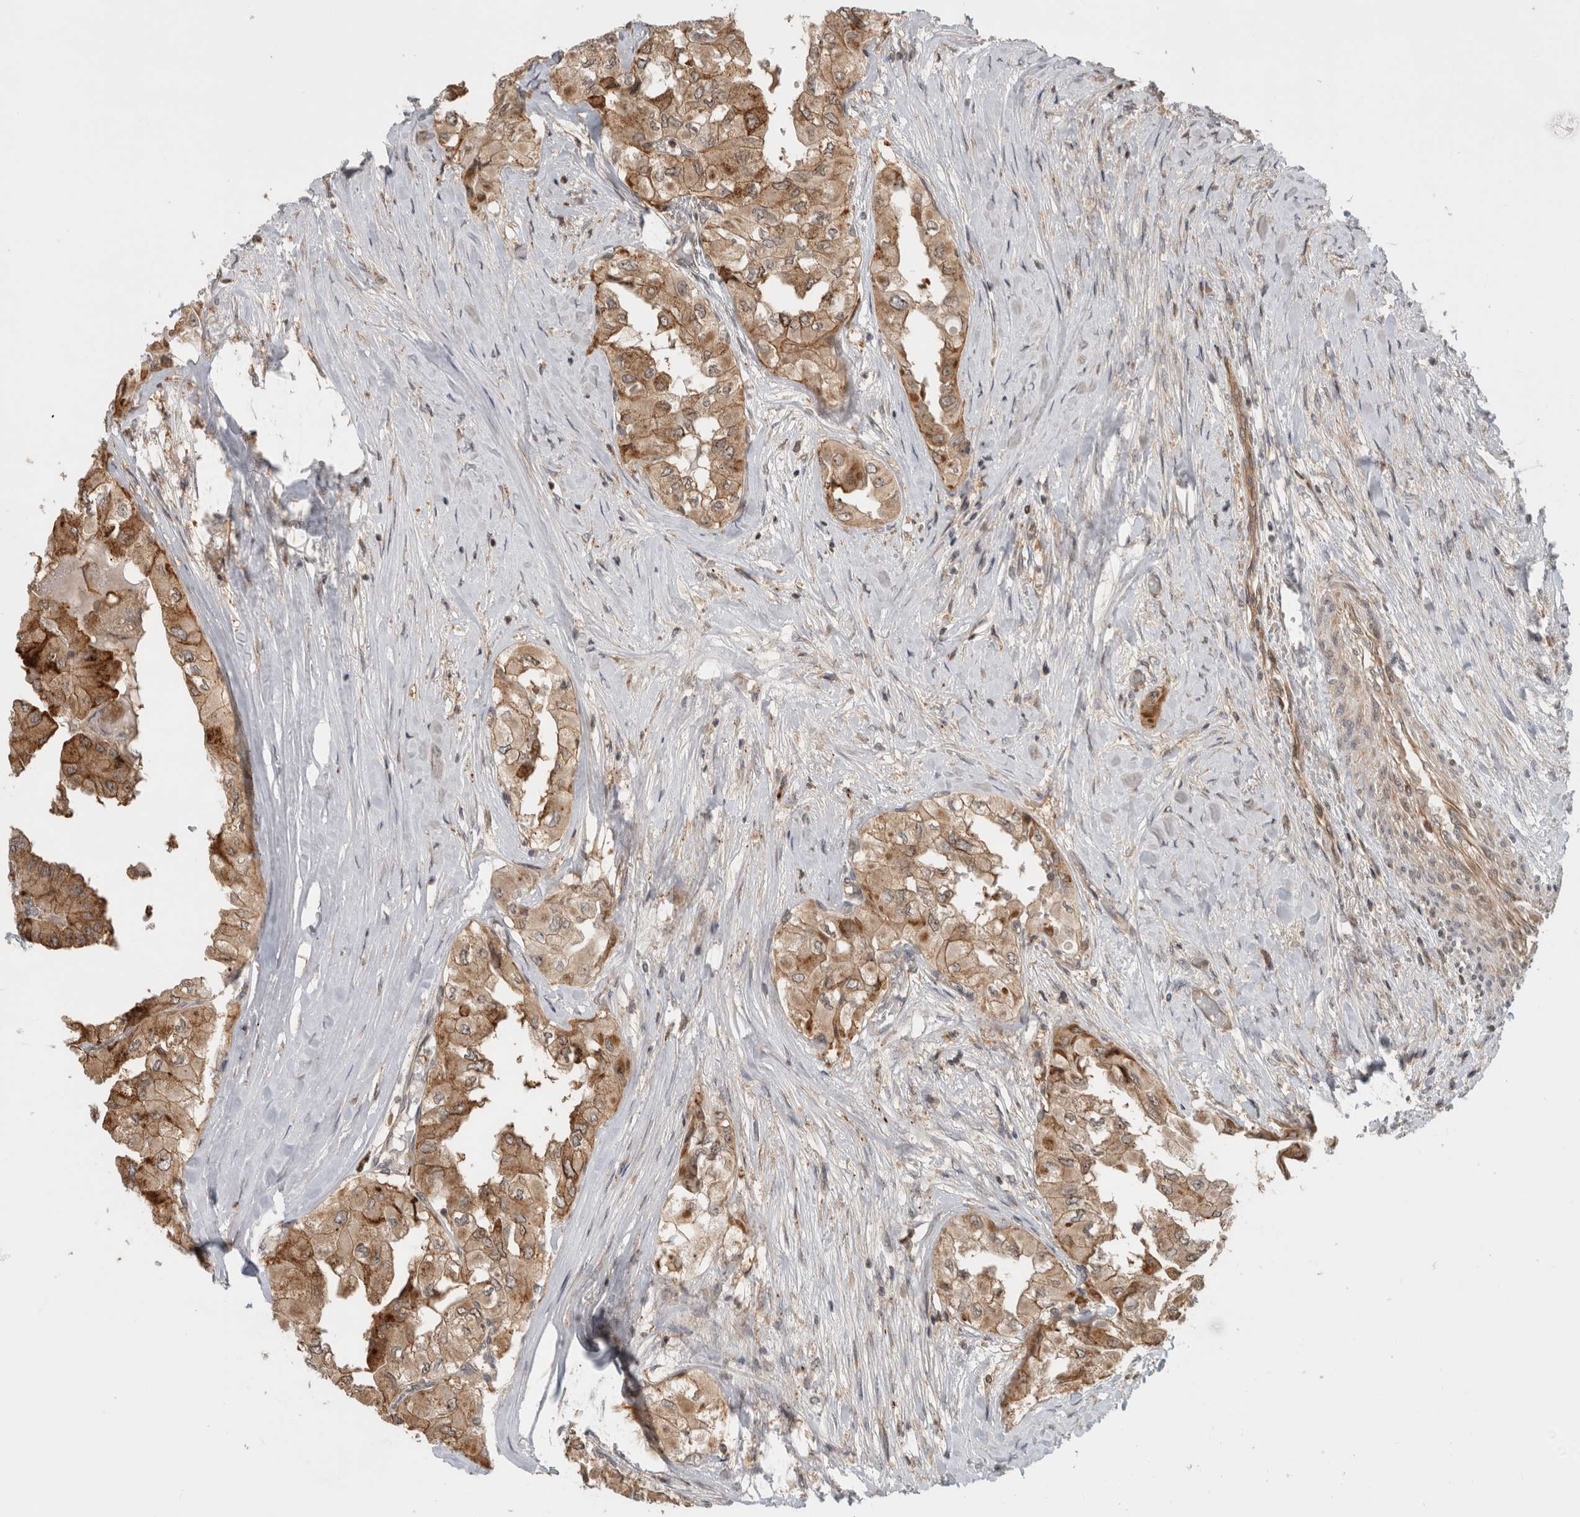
{"staining": {"intensity": "moderate", "quantity": ">75%", "location": "cytoplasmic/membranous,nuclear"}, "tissue": "thyroid cancer", "cell_type": "Tumor cells", "image_type": "cancer", "snomed": [{"axis": "morphology", "description": "Papillary adenocarcinoma, NOS"}, {"axis": "topography", "description": "Thyroid gland"}], "caption": "Immunohistochemistry (DAB (3,3'-diaminobenzidine)) staining of thyroid cancer demonstrates moderate cytoplasmic/membranous and nuclear protein staining in approximately >75% of tumor cells.", "gene": "WASF2", "patient": {"sex": "female", "age": 59}}